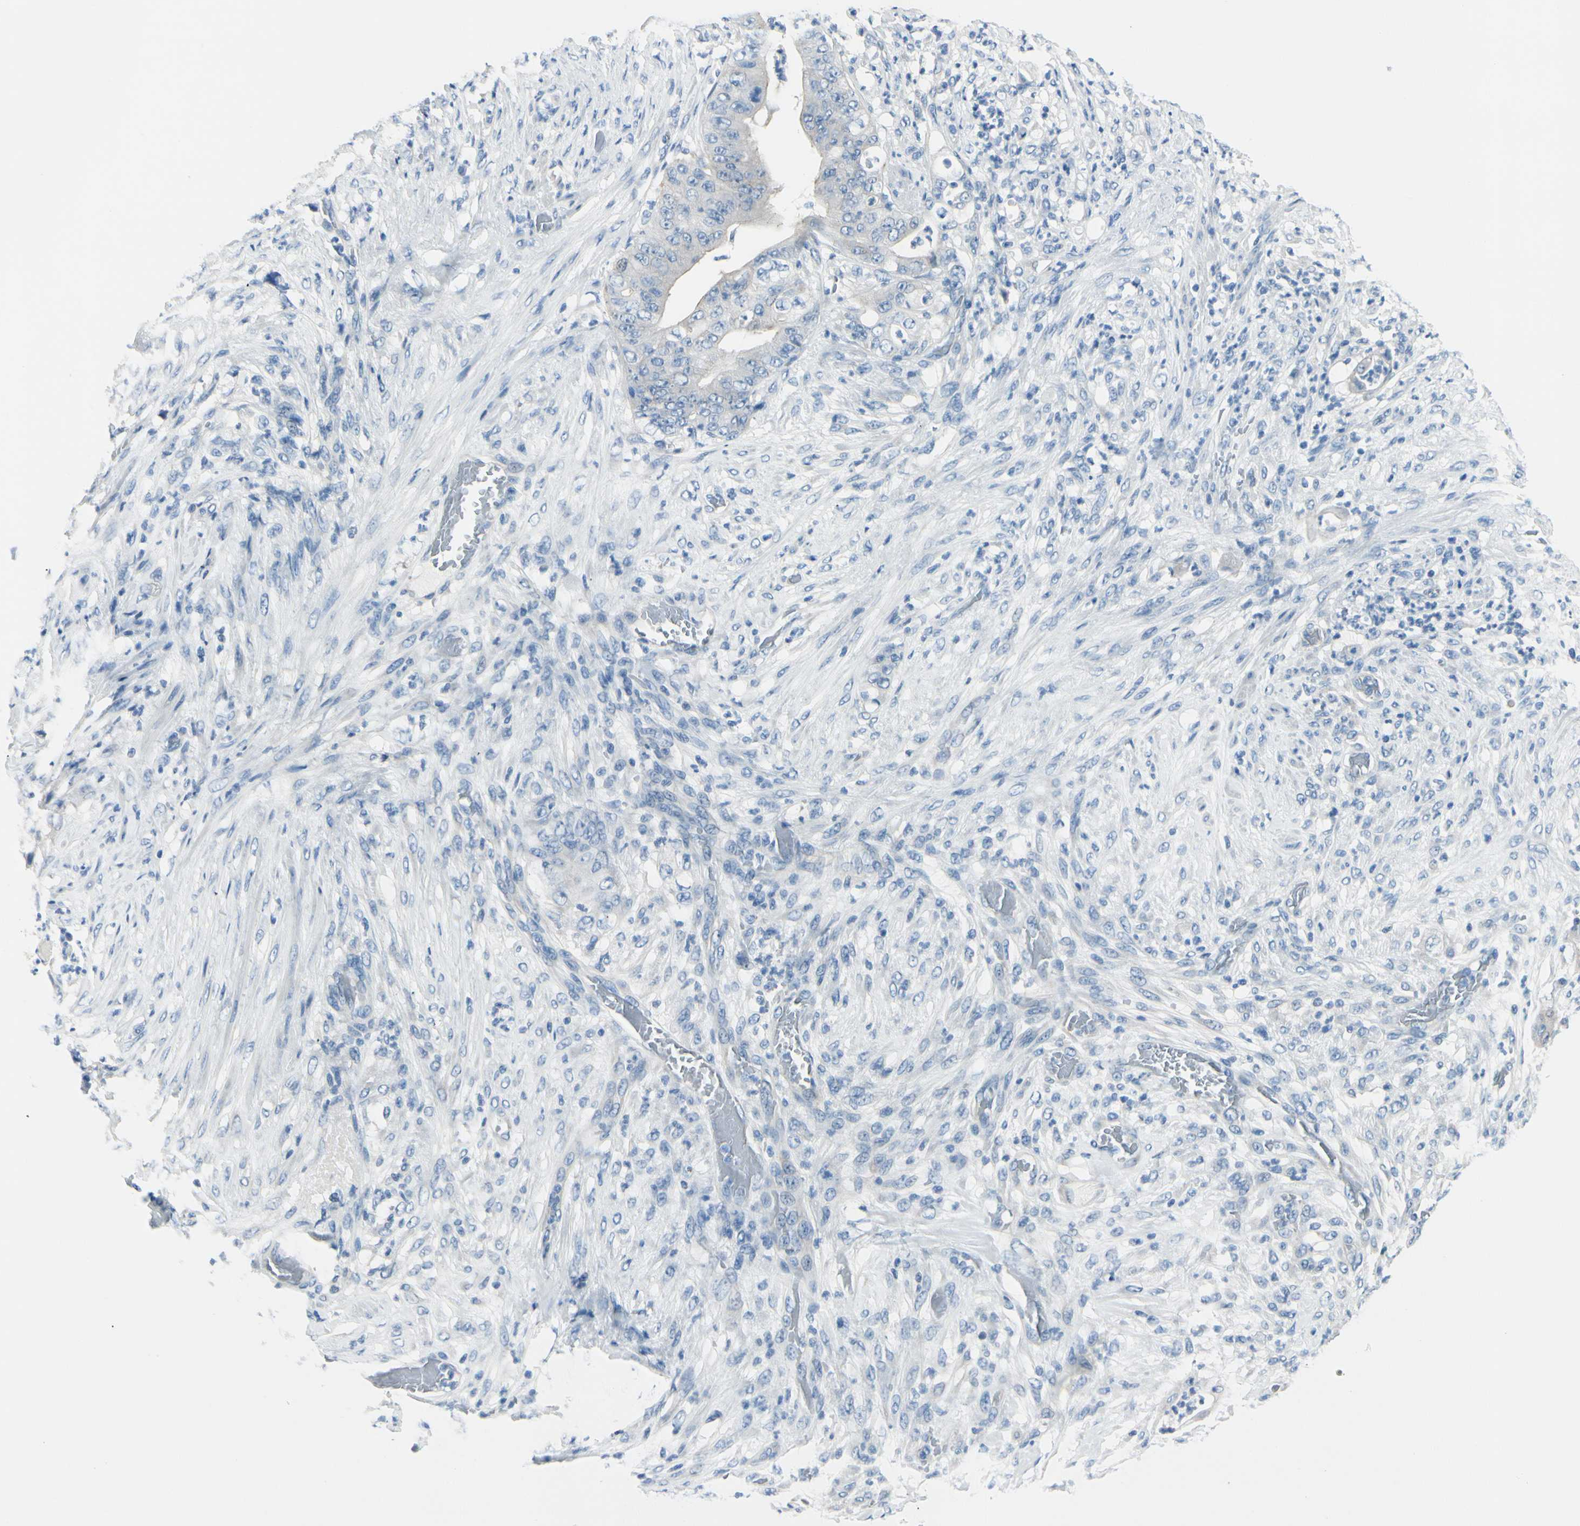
{"staining": {"intensity": "negative", "quantity": "none", "location": "none"}, "tissue": "stomach cancer", "cell_type": "Tumor cells", "image_type": "cancer", "snomed": [{"axis": "morphology", "description": "Adenocarcinoma, NOS"}, {"axis": "topography", "description": "Stomach"}], "caption": "A photomicrograph of stomach cancer stained for a protein exhibits no brown staining in tumor cells.", "gene": "PEBP1", "patient": {"sex": "female", "age": 73}}